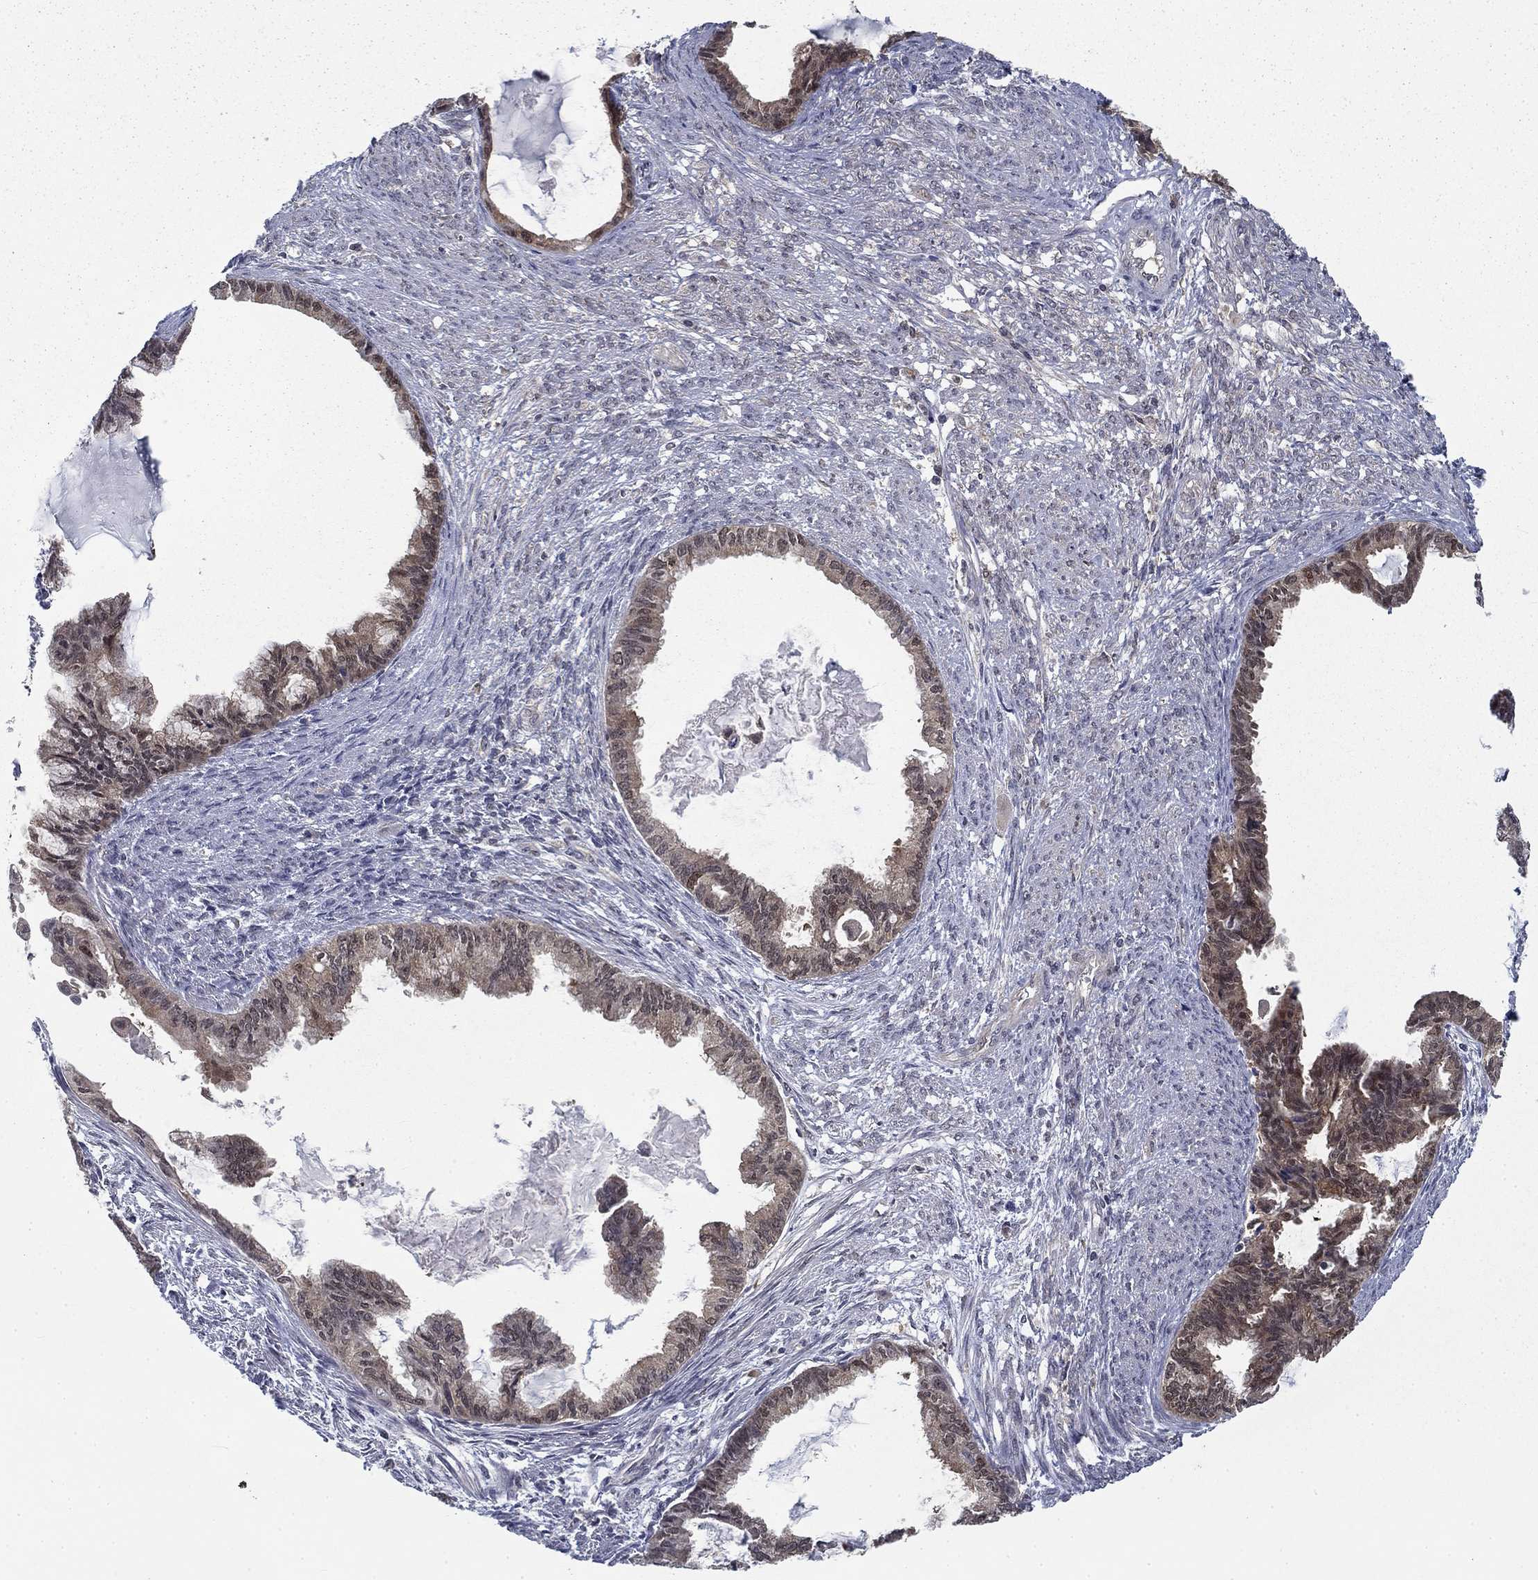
{"staining": {"intensity": "weak", "quantity": "25%-75%", "location": "cytoplasmic/membranous"}, "tissue": "endometrial cancer", "cell_type": "Tumor cells", "image_type": "cancer", "snomed": [{"axis": "morphology", "description": "Adenocarcinoma, NOS"}, {"axis": "topography", "description": "Endometrium"}], "caption": "DAB (3,3'-diaminobenzidine) immunohistochemical staining of endometrial adenocarcinoma displays weak cytoplasmic/membranous protein expression in about 25%-75% of tumor cells.", "gene": "NIT2", "patient": {"sex": "female", "age": 86}}